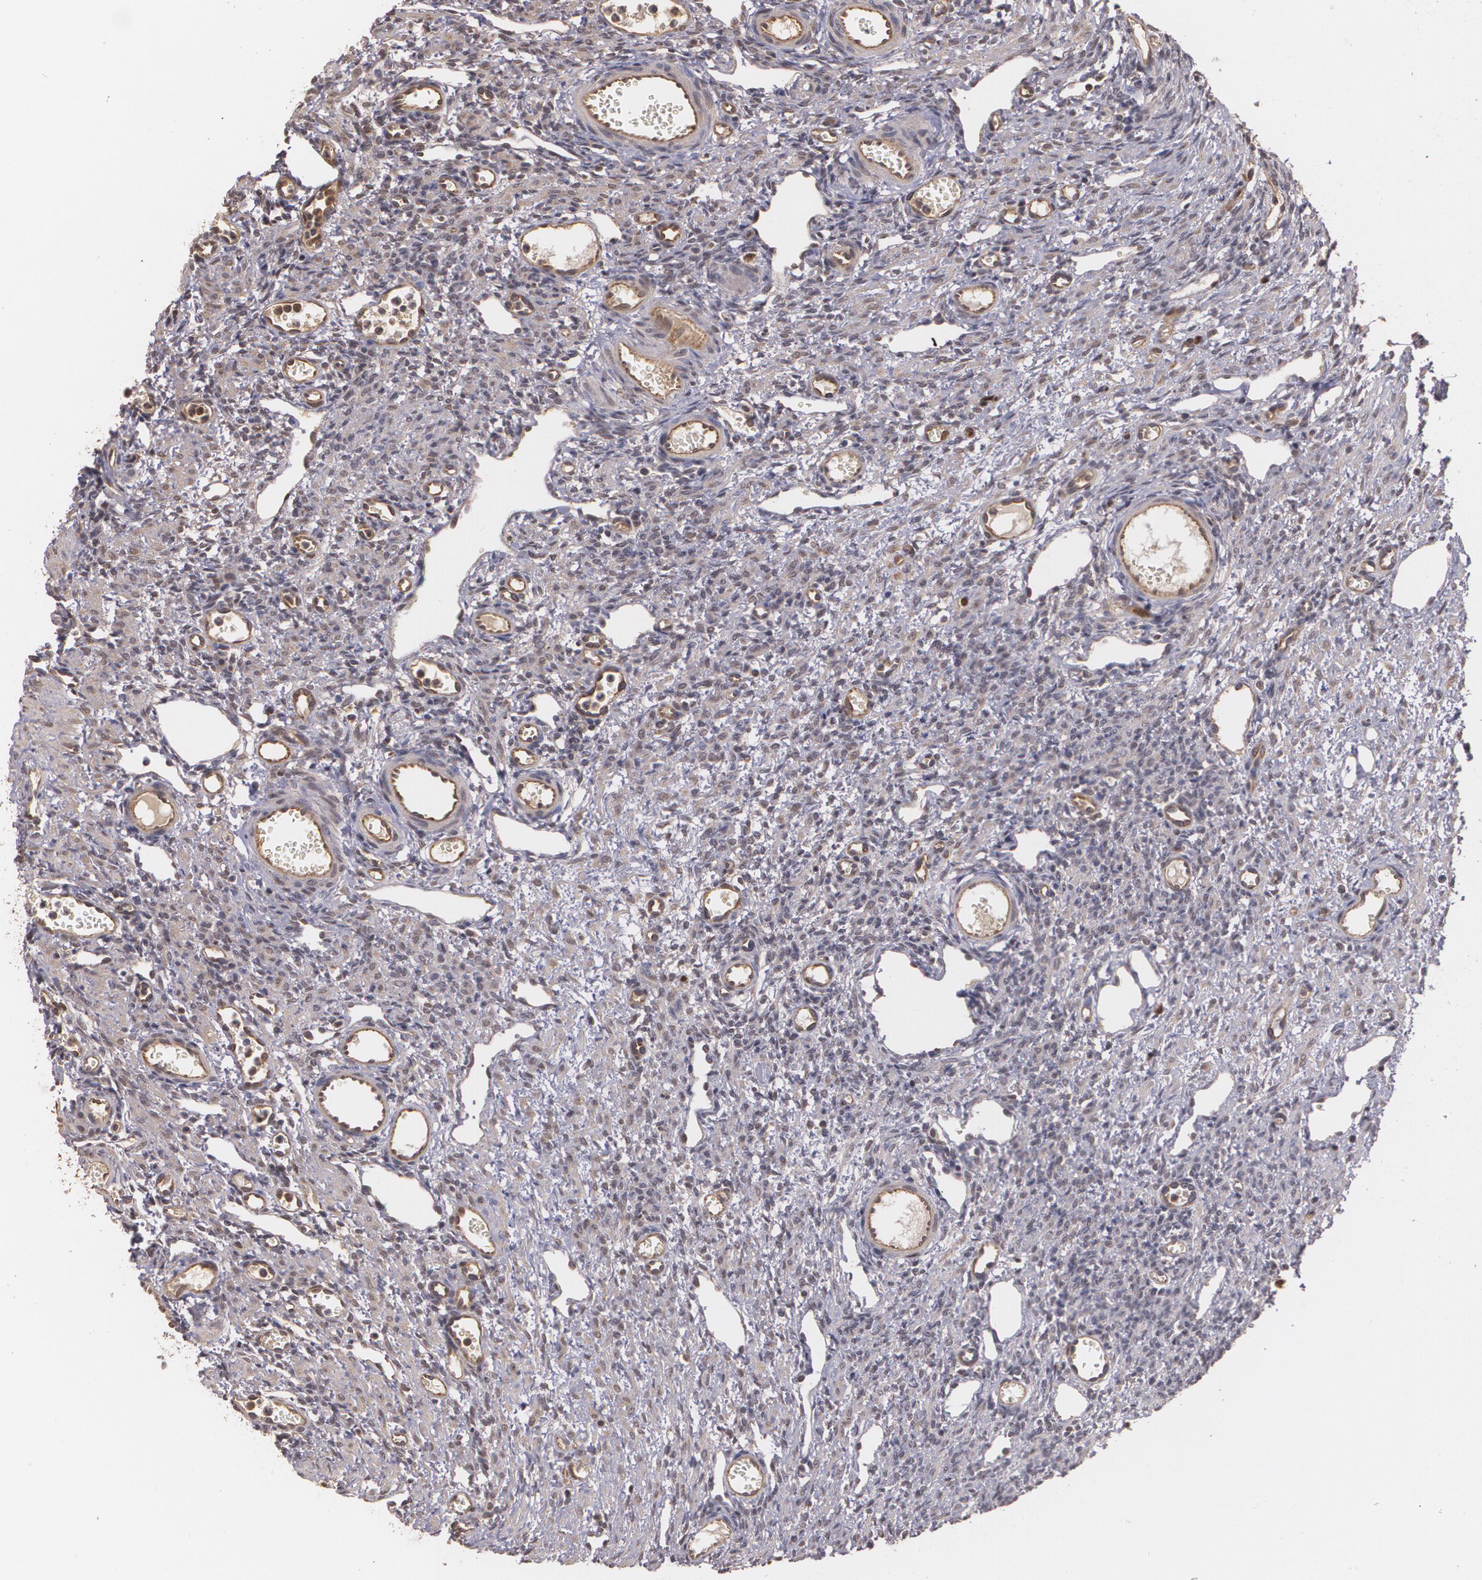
{"staining": {"intensity": "moderate", "quantity": "25%-75%", "location": "cytoplasmic/membranous,nuclear"}, "tissue": "ovary", "cell_type": "Follicle cells", "image_type": "normal", "snomed": [{"axis": "morphology", "description": "Normal tissue, NOS"}, {"axis": "topography", "description": "Ovary"}], "caption": "A brown stain highlights moderate cytoplasmic/membranous,nuclear staining of a protein in follicle cells of benign ovary. The staining was performed using DAB to visualize the protein expression in brown, while the nuclei were stained in blue with hematoxylin (Magnification: 20x).", "gene": "BRCA1", "patient": {"sex": "female", "age": 33}}